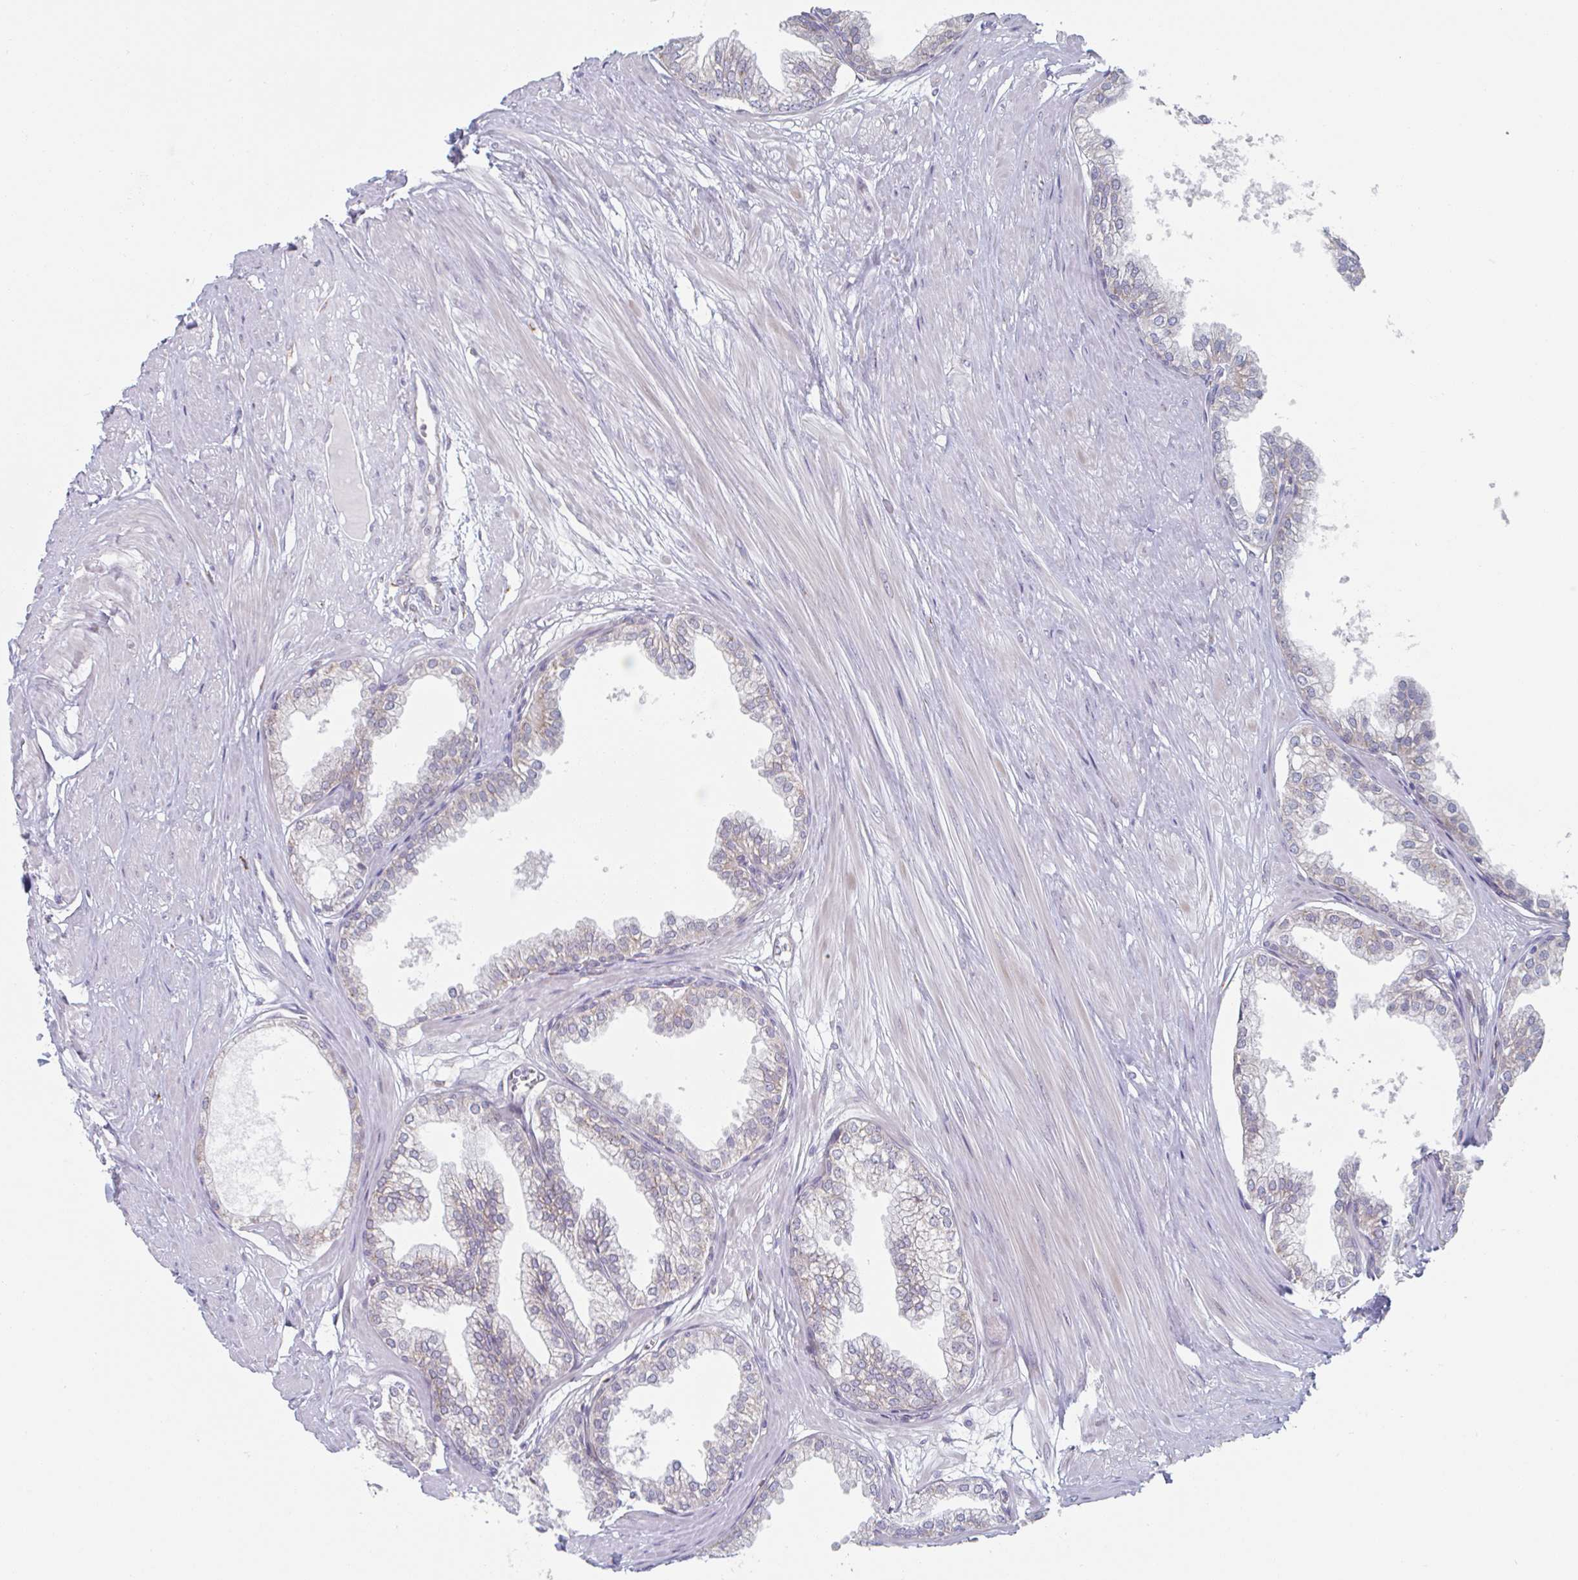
{"staining": {"intensity": "negative", "quantity": "none", "location": "none"}, "tissue": "prostate", "cell_type": "Glandular cells", "image_type": "normal", "snomed": [{"axis": "morphology", "description": "Normal tissue, NOS"}, {"axis": "topography", "description": "Prostate"}, {"axis": "topography", "description": "Peripheral nerve tissue"}], "caption": "The image exhibits no staining of glandular cells in normal prostate. Nuclei are stained in blue.", "gene": "TRAPPC10", "patient": {"sex": "male", "age": 55}}